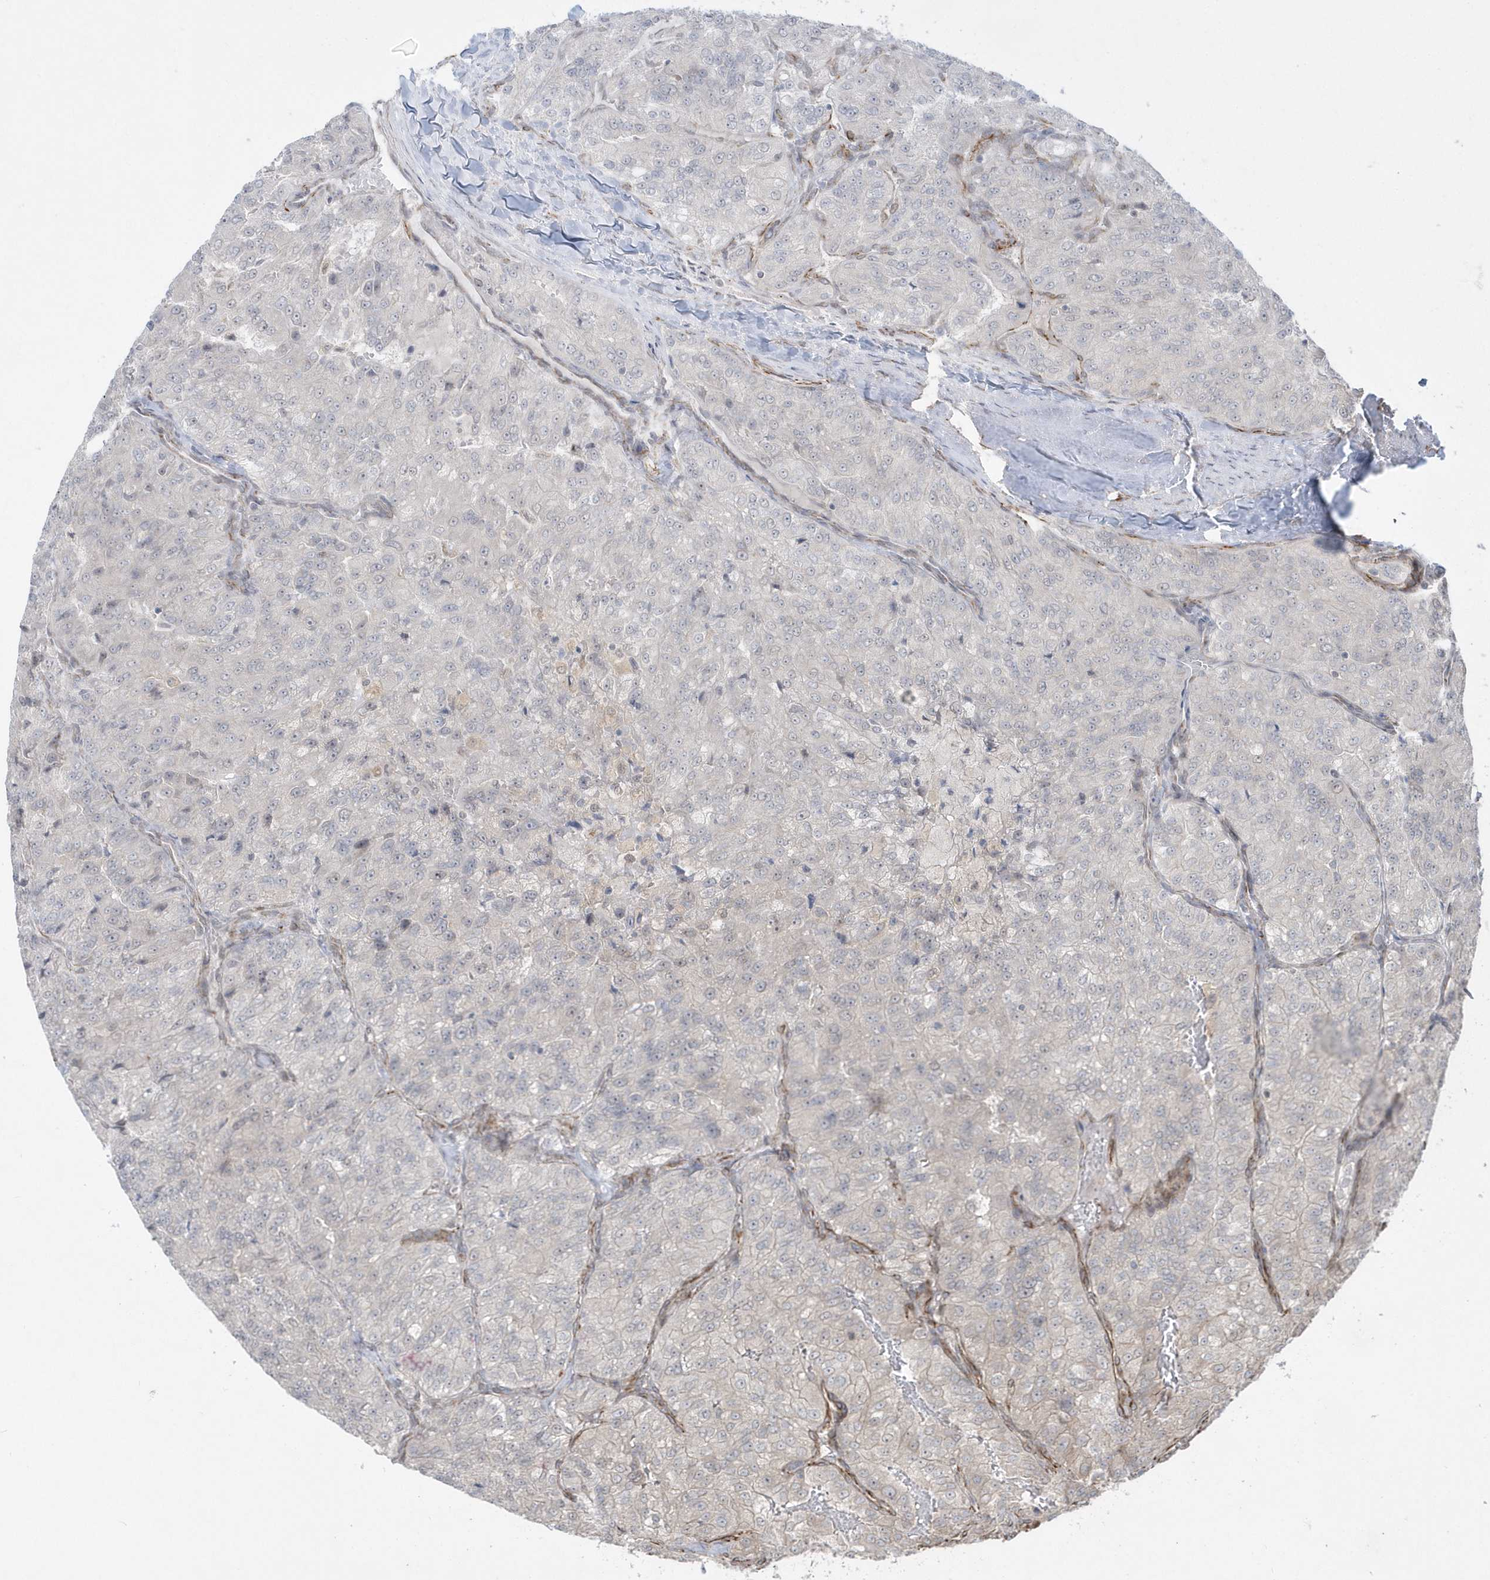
{"staining": {"intensity": "negative", "quantity": "none", "location": "none"}, "tissue": "renal cancer", "cell_type": "Tumor cells", "image_type": "cancer", "snomed": [{"axis": "morphology", "description": "Adenocarcinoma, NOS"}, {"axis": "topography", "description": "Kidney"}], "caption": "Immunohistochemical staining of human renal cancer (adenocarcinoma) reveals no significant positivity in tumor cells.", "gene": "DHX57", "patient": {"sex": "female", "age": 63}}